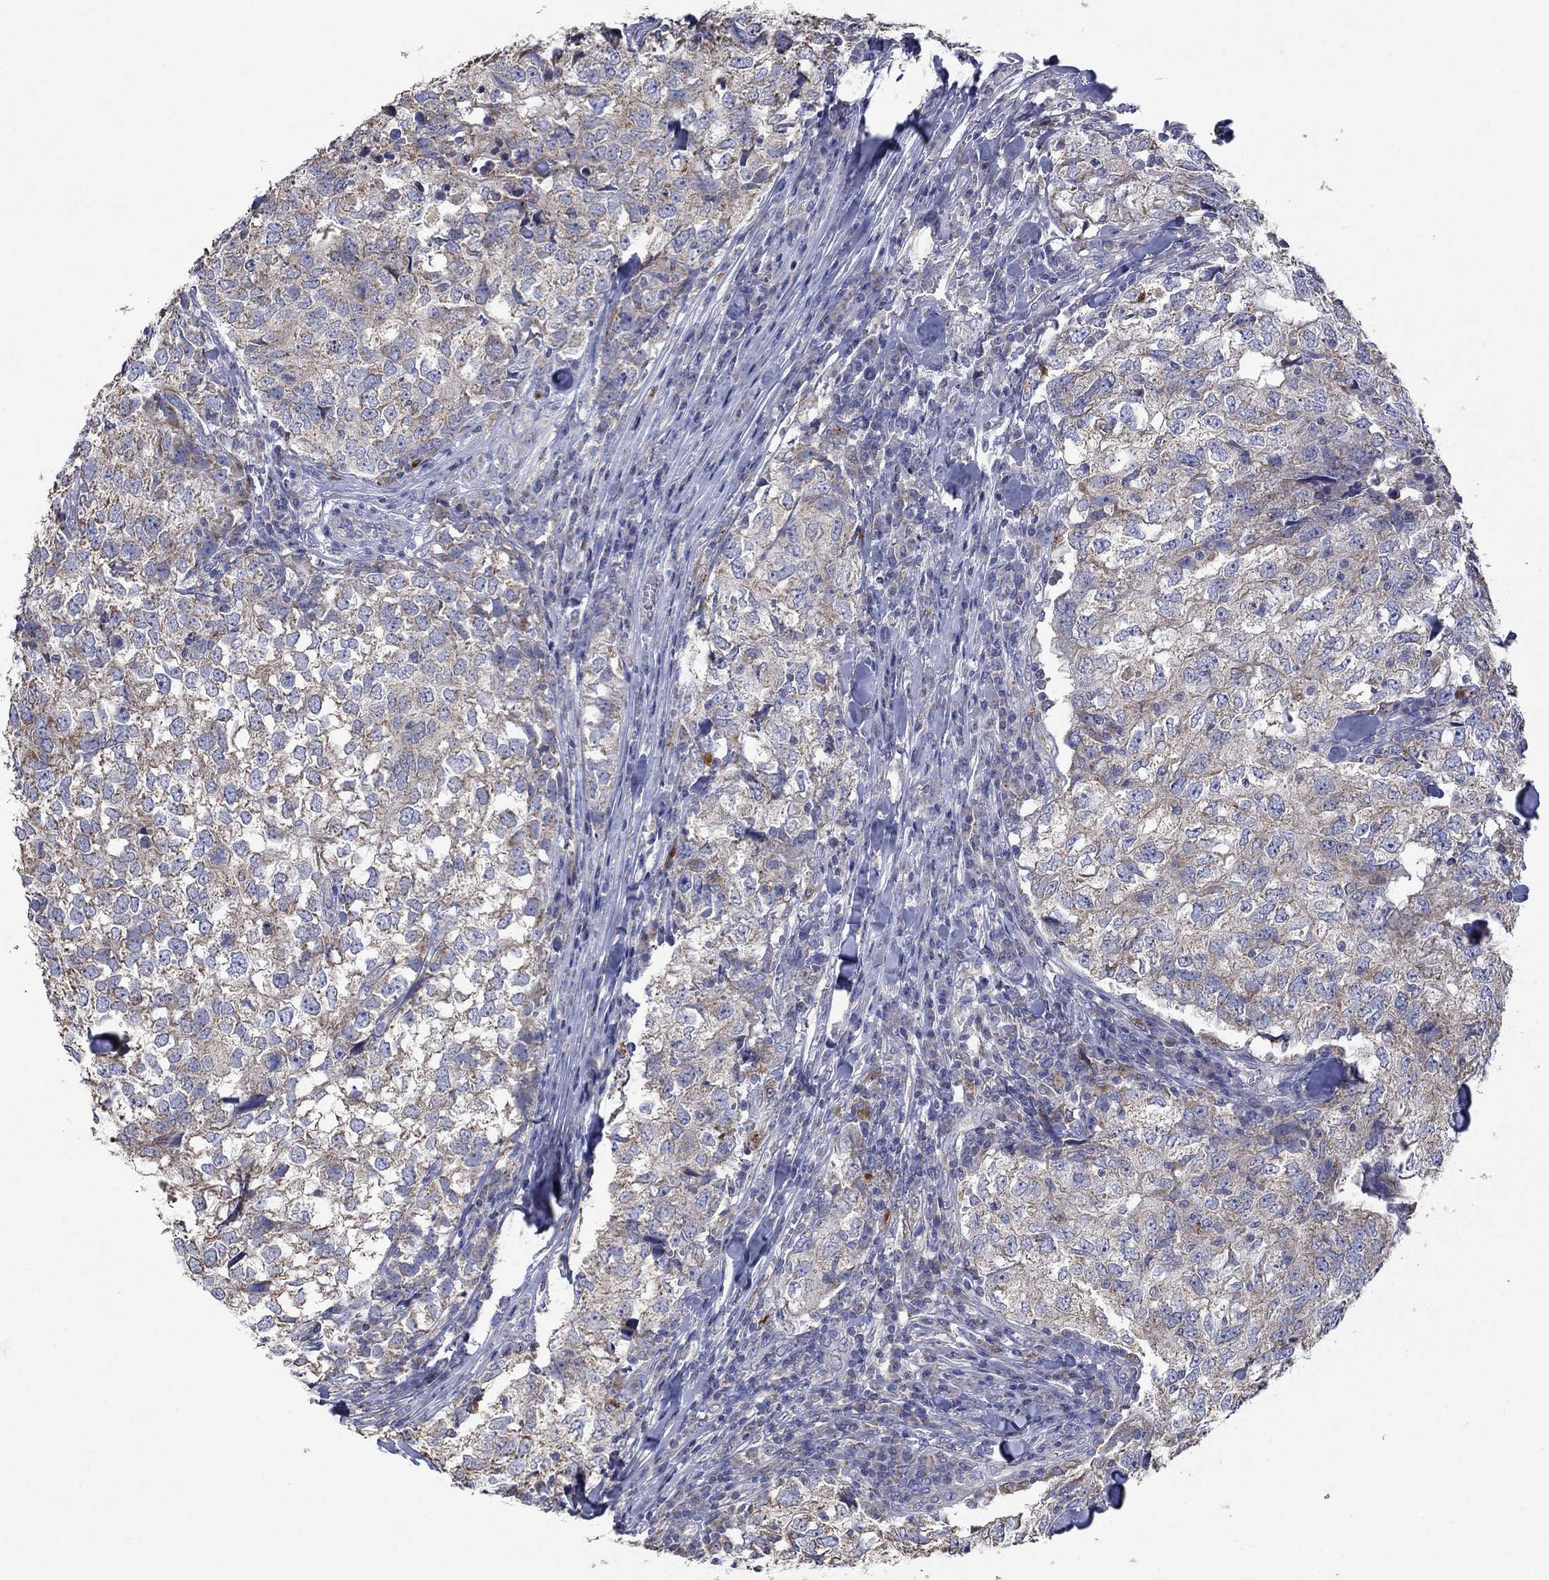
{"staining": {"intensity": "weak", "quantity": ">75%", "location": "cytoplasmic/membranous"}, "tissue": "breast cancer", "cell_type": "Tumor cells", "image_type": "cancer", "snomed": [{"axis": "morphology", "description": "Duct carcinoma"}, {"axis": "topography", "description": "Breast"}], "caption": "Immunohistochemical staining of human breast cancer reveals weak cytoplasmic/membranous protein positivity in approximately >75% of tumor cells. (IHC, brightfield microscopy, high magnification).", "gene": "UGT8", "patient": {"sex": "female", "age": 30}}